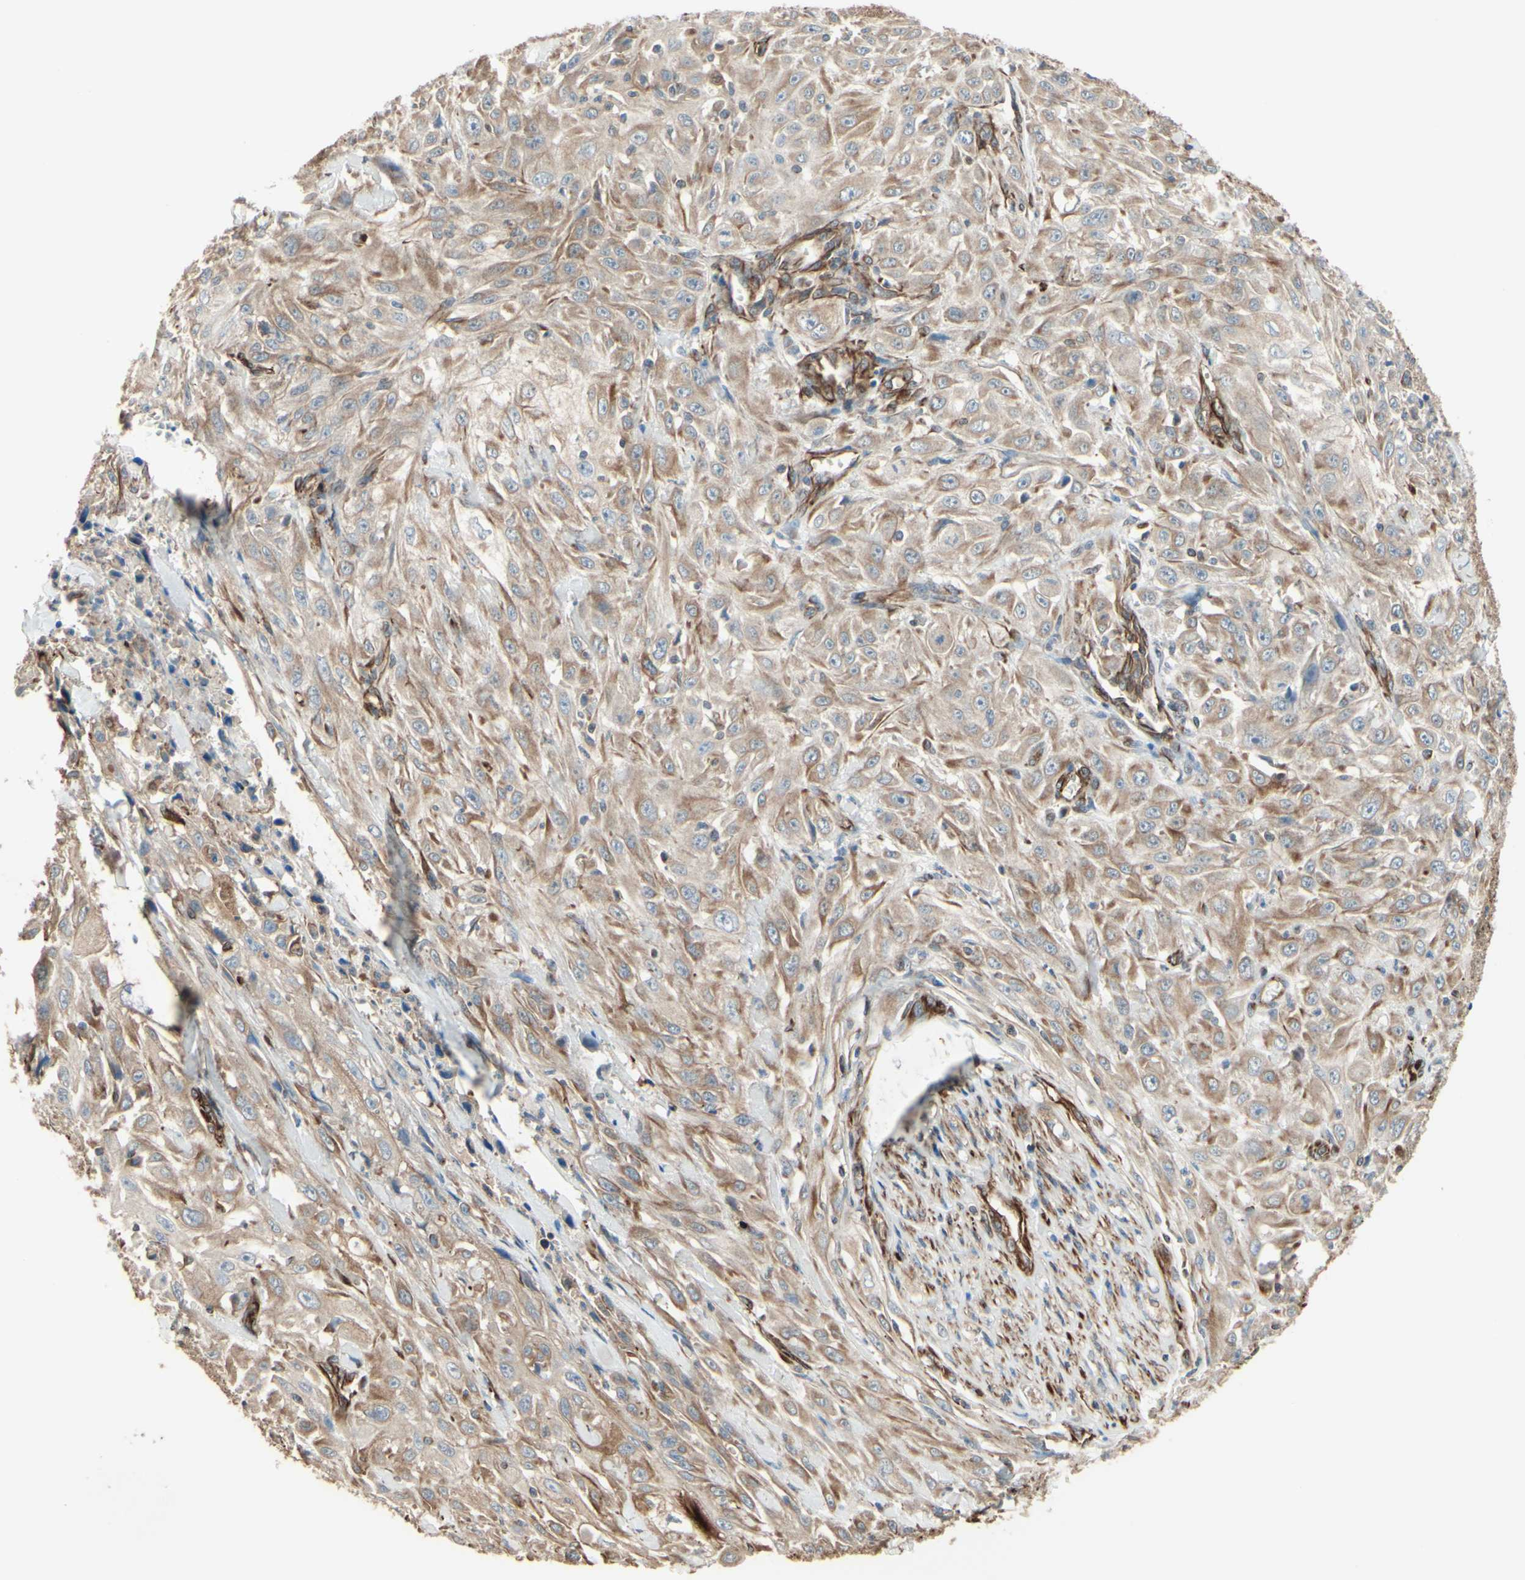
{"staining": {"intensity": "weak", "quantity": ">75%", "location": "cytoplasmic/membranous"}, "tissue": "skin cancer", "cell_type": "Tumor cells", "image_type": "cancer", "snomed": [{"axis": "morphology", "description": "Squamous cell carcinoma, NOS"}, {"axis": "morphology", "description": "Squamous cell carcinoma, metastatic, NOS"}, {"axis": "topography", "description": "Skin"}, {"axis": "topography", "description": "Lymph node"}], "caption": "Weak cytoplasmic/membranous staining for a protein is seen in about >75% of tumor cells of metastatic squamous cell carcinoma (skin) using immunohistochemistry.", "gene": "TRAF2", "patient": {"sex": "male", "age": 75}}